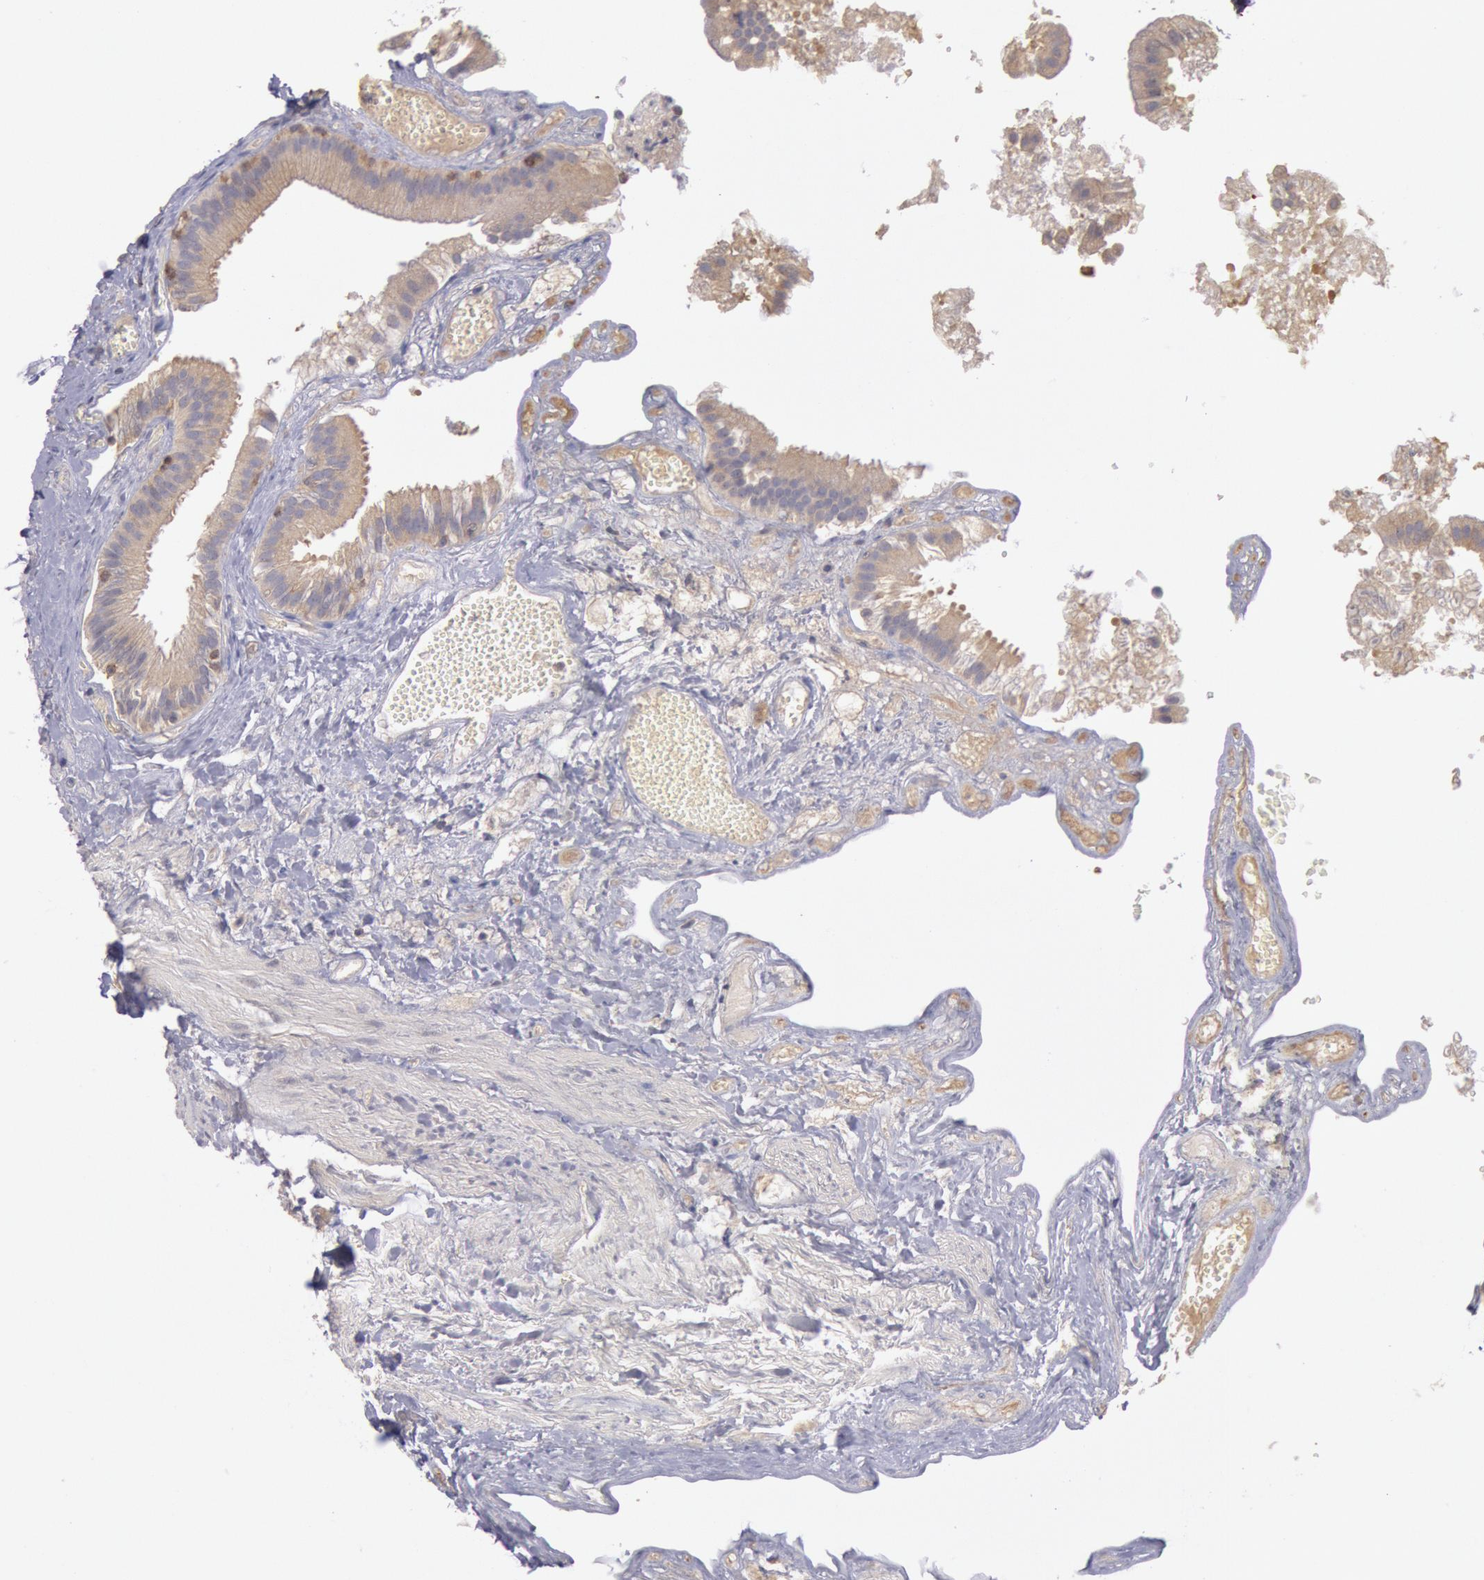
{"staining": {"intensity": "weak", "quantity": ">75%", "location": "cytoplasmic/membranous"}, "tissue": "gallbladder", "cell_type": "Glandular cells", "image_type": "normal", "snomed": [{"axis": "morphology", "description": "Normal tissue, NOS"}, {"axis": "topography", "description": "Gallbladder"}], "caption": "Immunohistochemical staining of benign human gallbladder demonstrates low levels of weak cytoplasmic/membranous expression in approximately >75% of glandular cells.", "gene": "PIK3R1", "patient": {"sex": "female", "age": 24}}